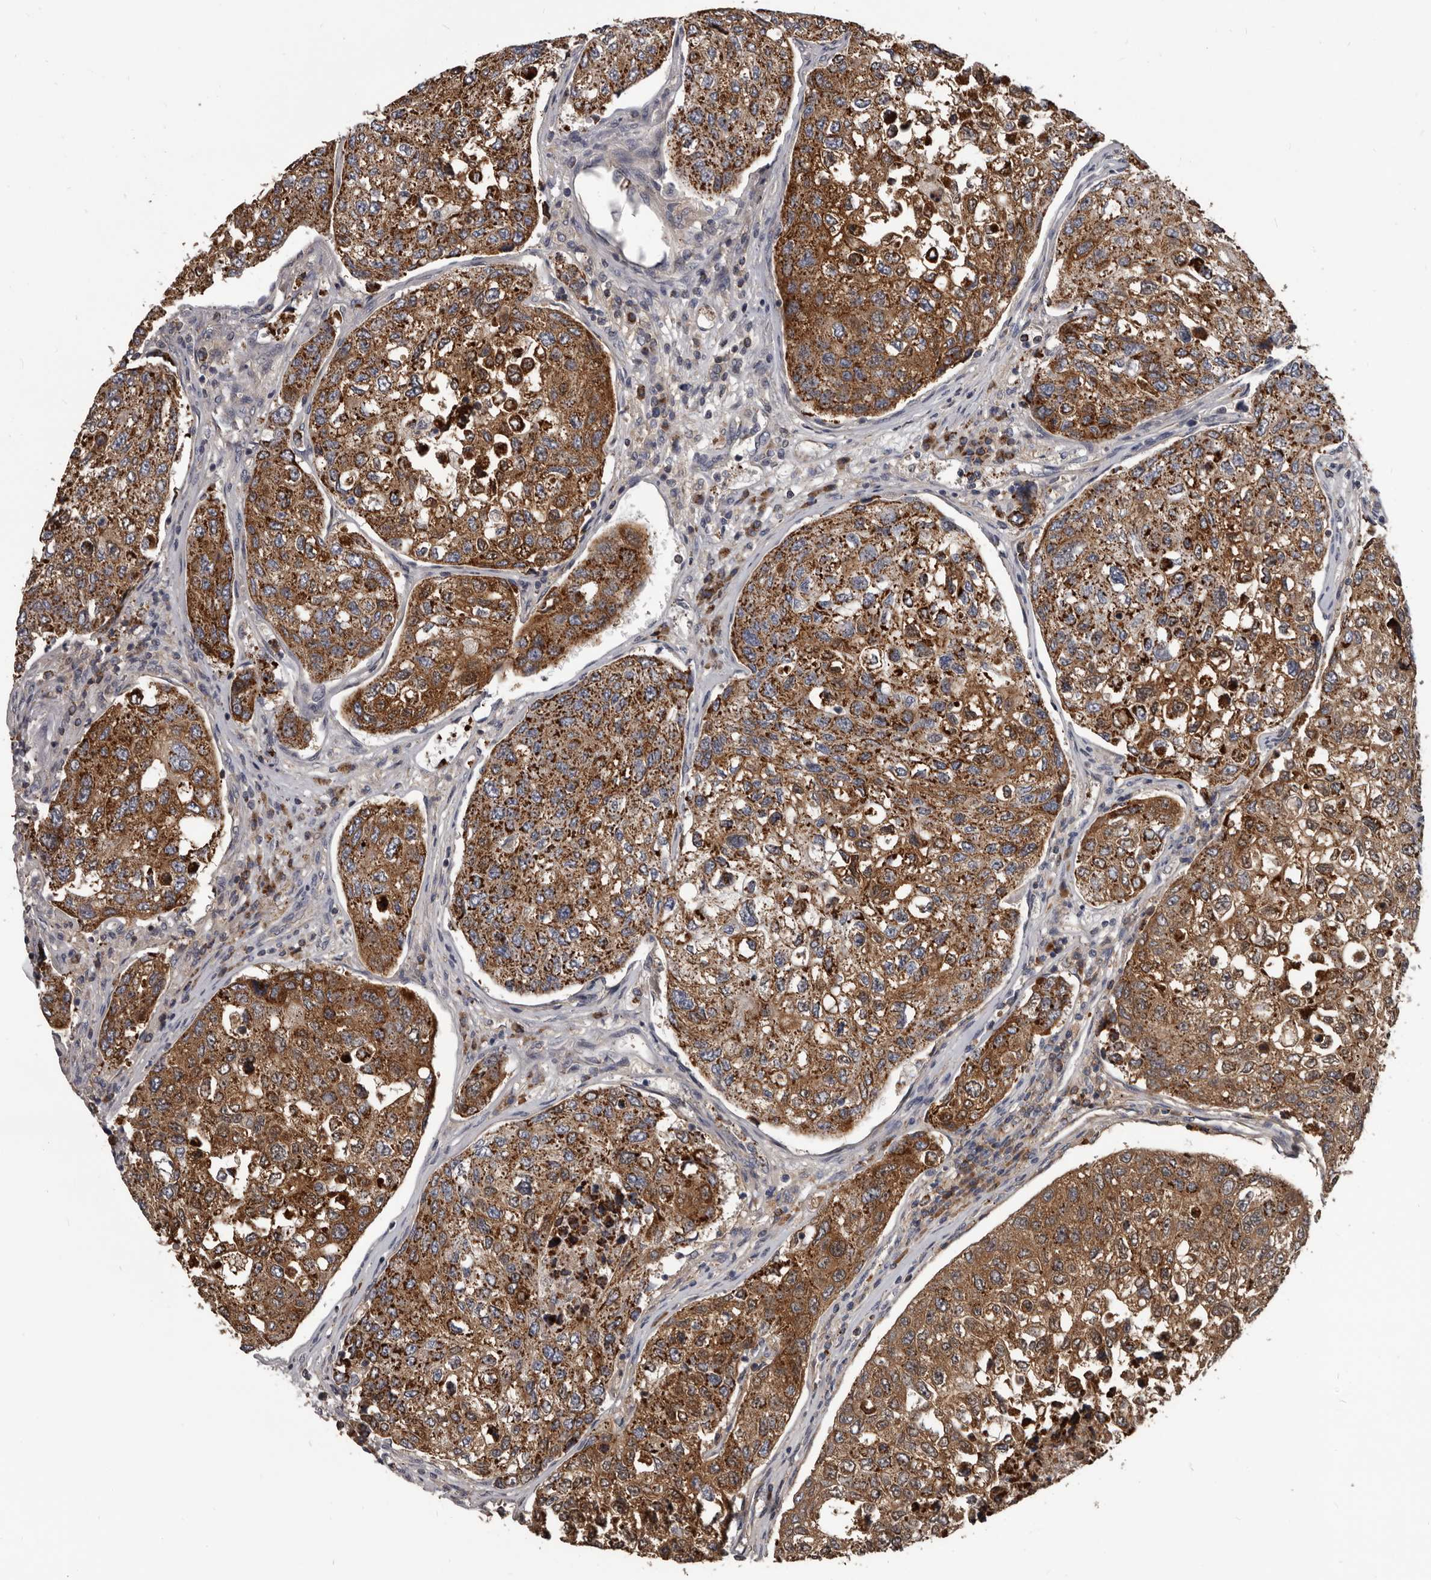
{"staining": {"intensity": "strong", "quantity": ">75%", "location": "cytoplasmic/membranous"}, "tissue": "urothelial cancer", "cell_type": "Tumor cells", "image_type": "cancer", "snomed": [{"axis": "morphology", "description": "Urothelial carcinoma, High grade"}, {"axis": "topography", "description": "Lymph node"}, {"axis": "topography", "description": "Urinary bladder"}], "caption": "Immunohistochemical staining of human urothelial carcinoma (high-grade) demonstrates high levels of strong cytoplasmic/membranous protein staining in approximately >75% of tumor cells.", "gene": "ALDH5A1", "patient": {"sex": "male", "age": 51}}